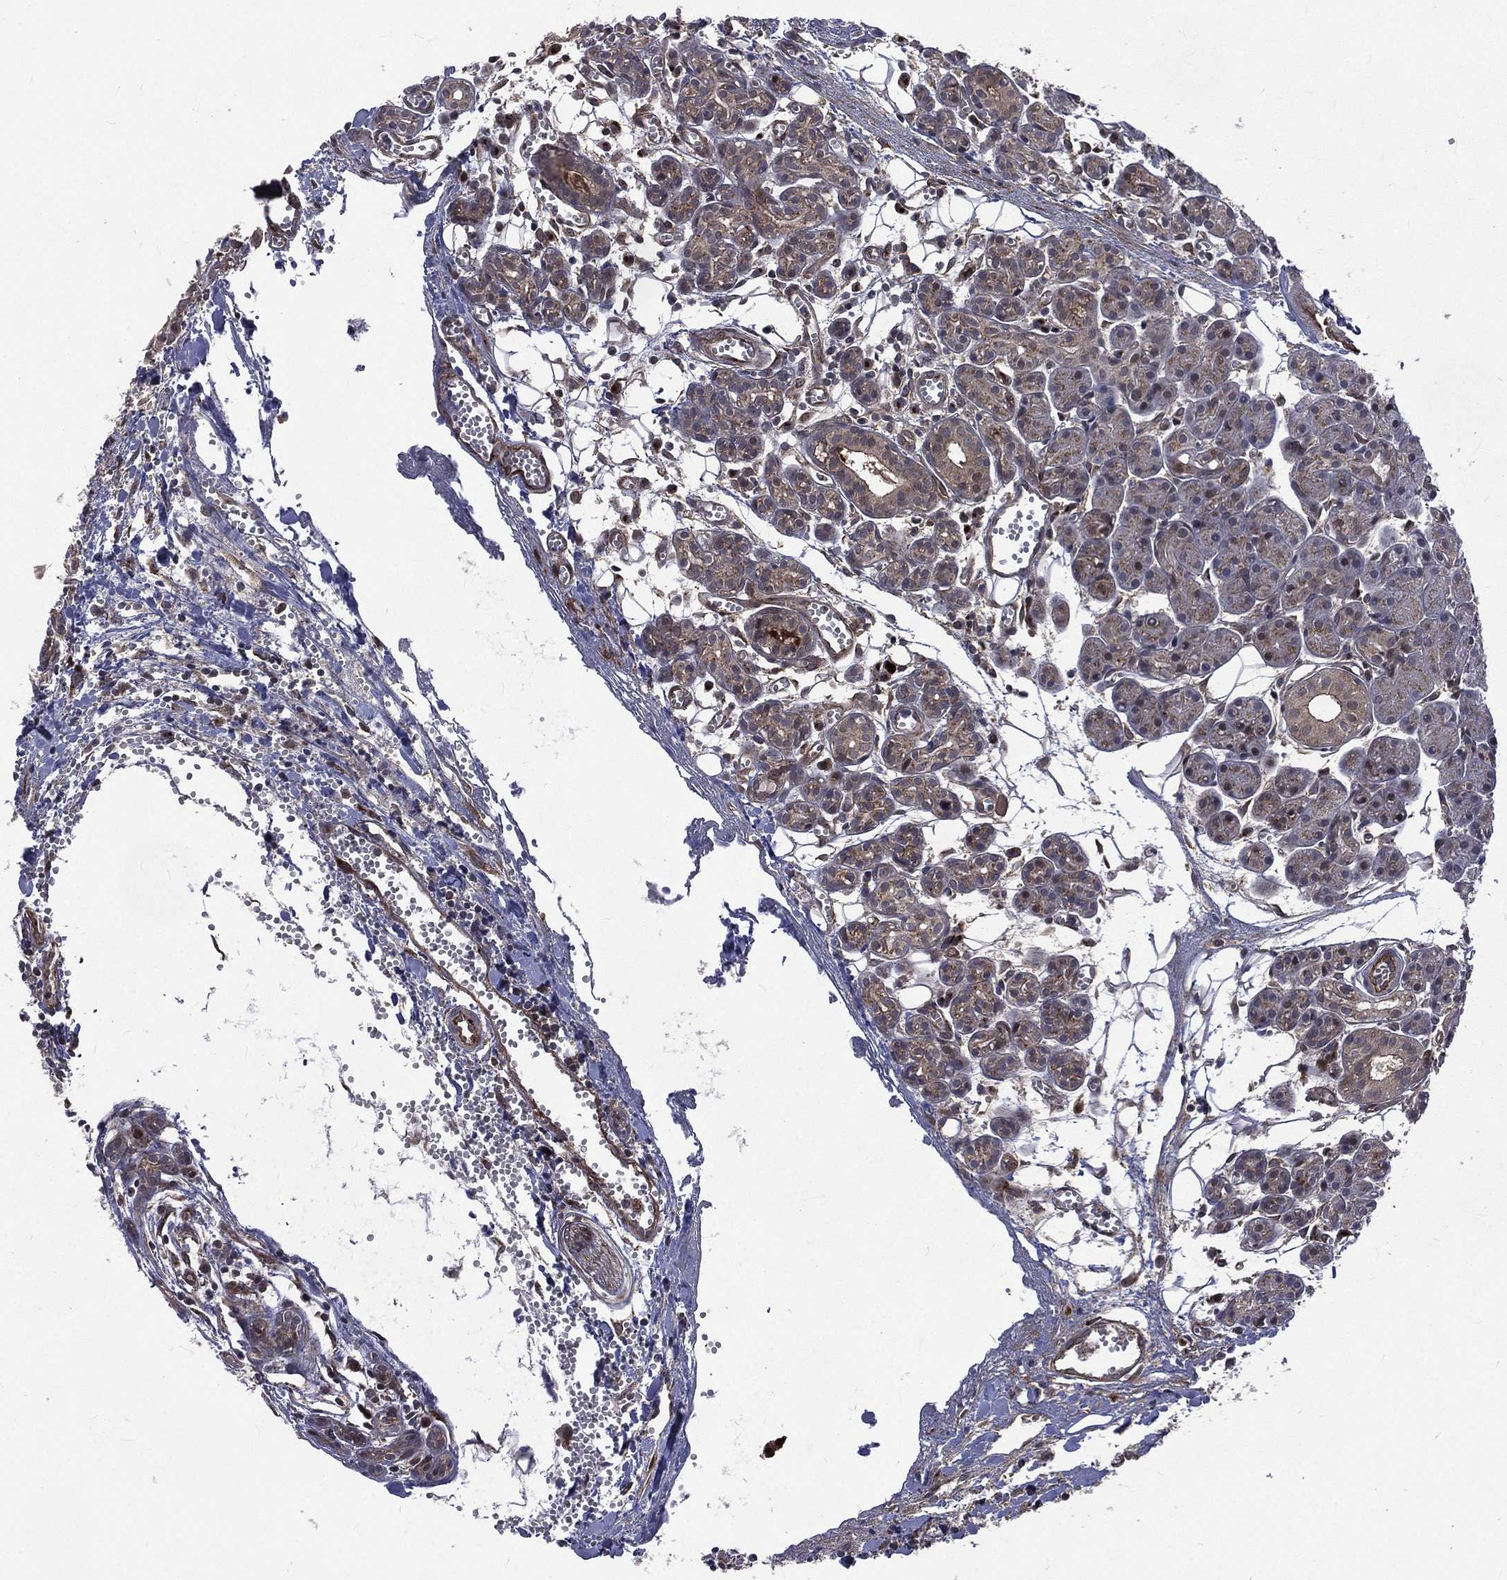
{"staining": {"intensity": "negative", "quantity": "none", "location": "none"}, "tissue": "head and neck cancer", "cell_type": "Tumor cells", "image_type": "cancer", "snomed": [{"axis": "morphology", "description": "Adenocarcinoma, NOS"}, {"axis": "topography", "description": "Head-Neck"}], "caption": "This is a photomicrograph of IHC staining of head and neck cancer, which shows no expression in tumor cells. (IHC, brightfield microscopy, high magnification).", "gene": "ARL3", "patient": {"sex": "male", "age": 76}}